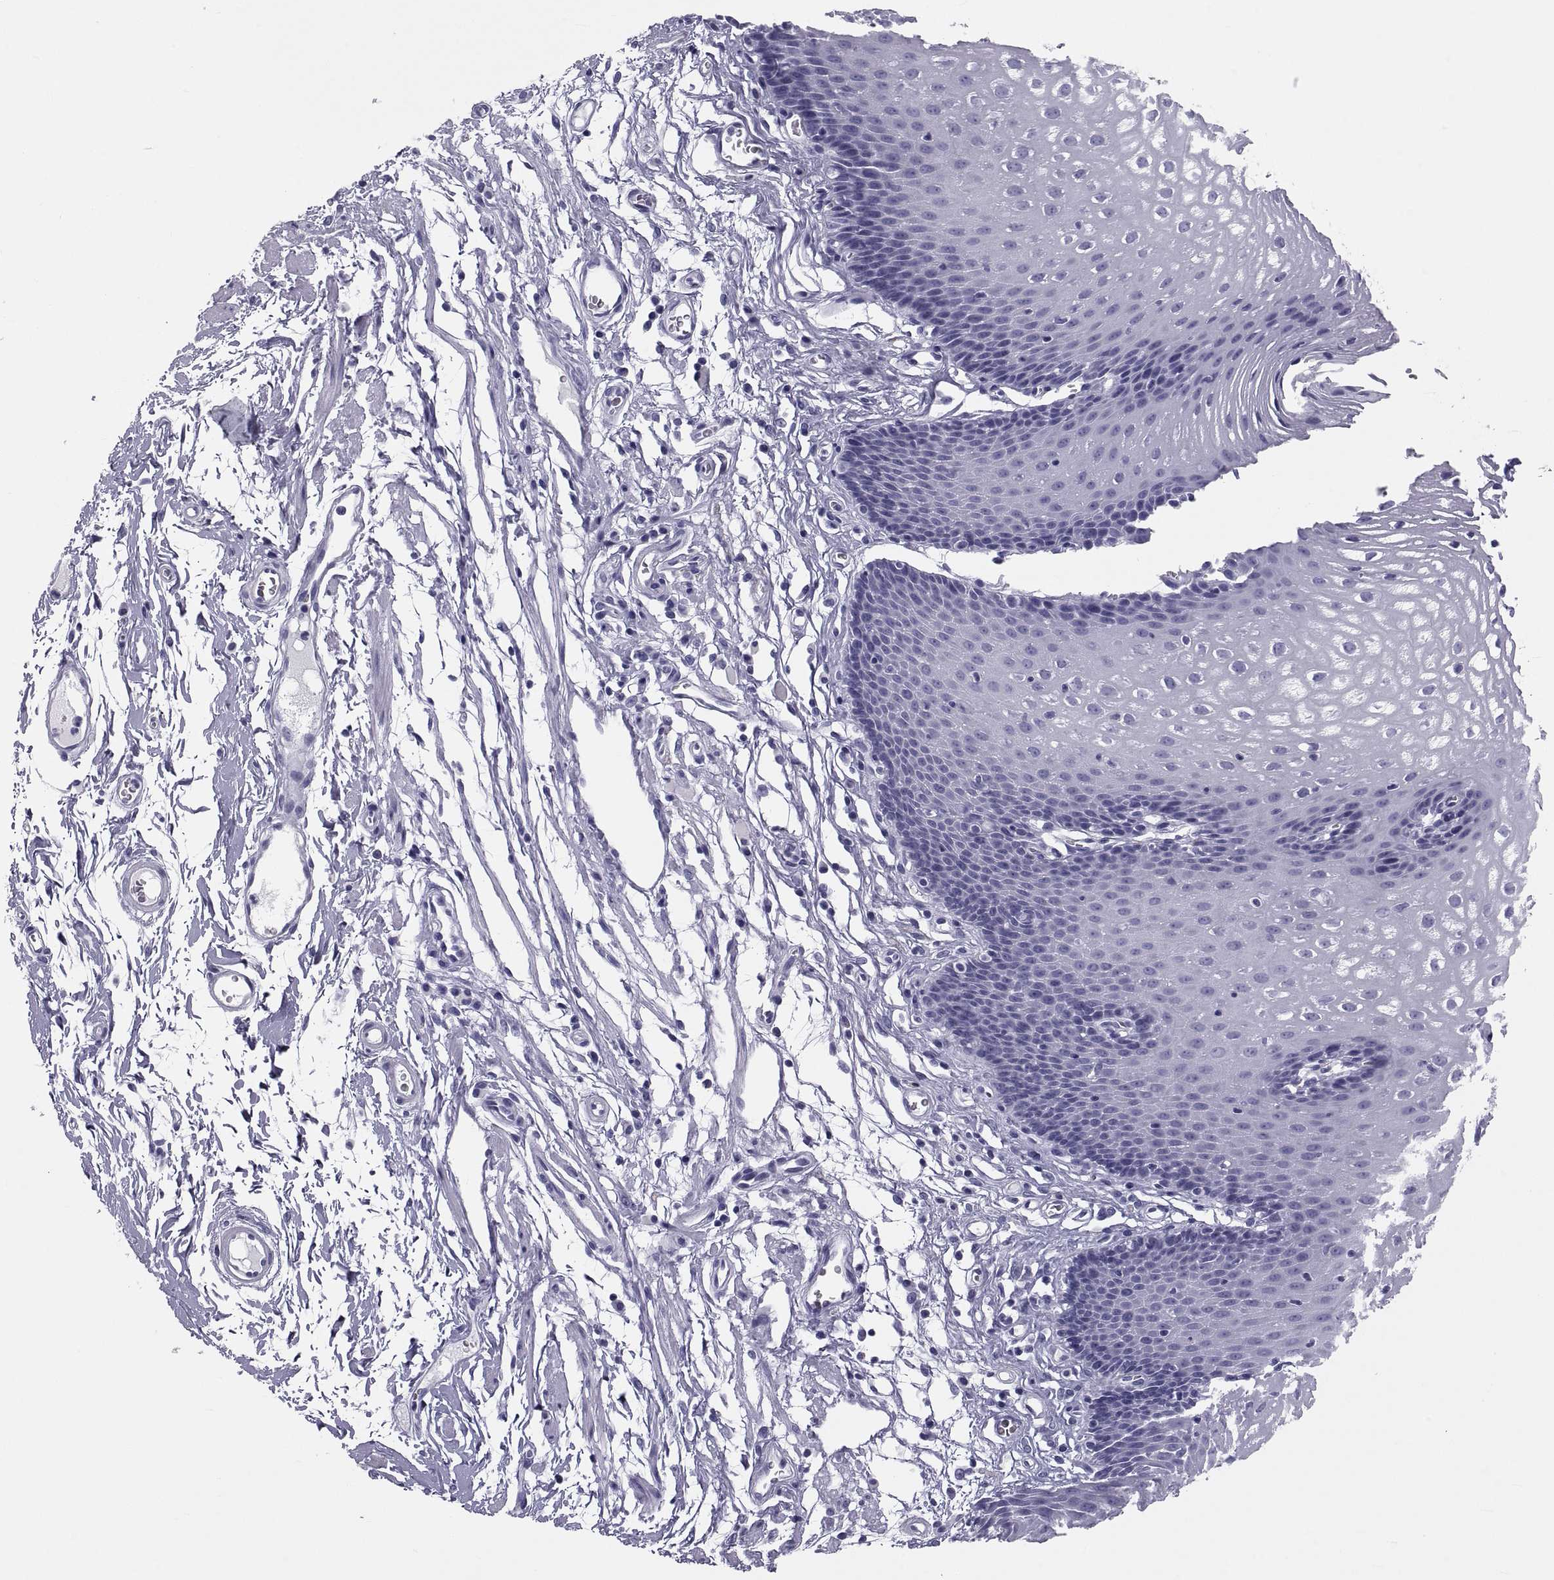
{"staining": {"intensity": "negative", "quantity": "none", "location": "none"}, "tissue": "esophagus", "cell_type": "Squamous epithelial cells", "image_type": "normal", "snomed": [{"axis": "morphology", "description": "Normal tissue, NOS"}, {"axis": "topography", "description": "Esophagus"}], "caption": "An image of esophagus stained for a protein demonstrates no brown staining in squamous epithelial cells. (Stains: DAB (3,3'-diaminobenzidine) IHC with hematoxylin counter stain, Microscopy: brightfield microscopy at high magnification).", "gene": "DEFB129", "patient": {"sex": "male", "age": 72}}